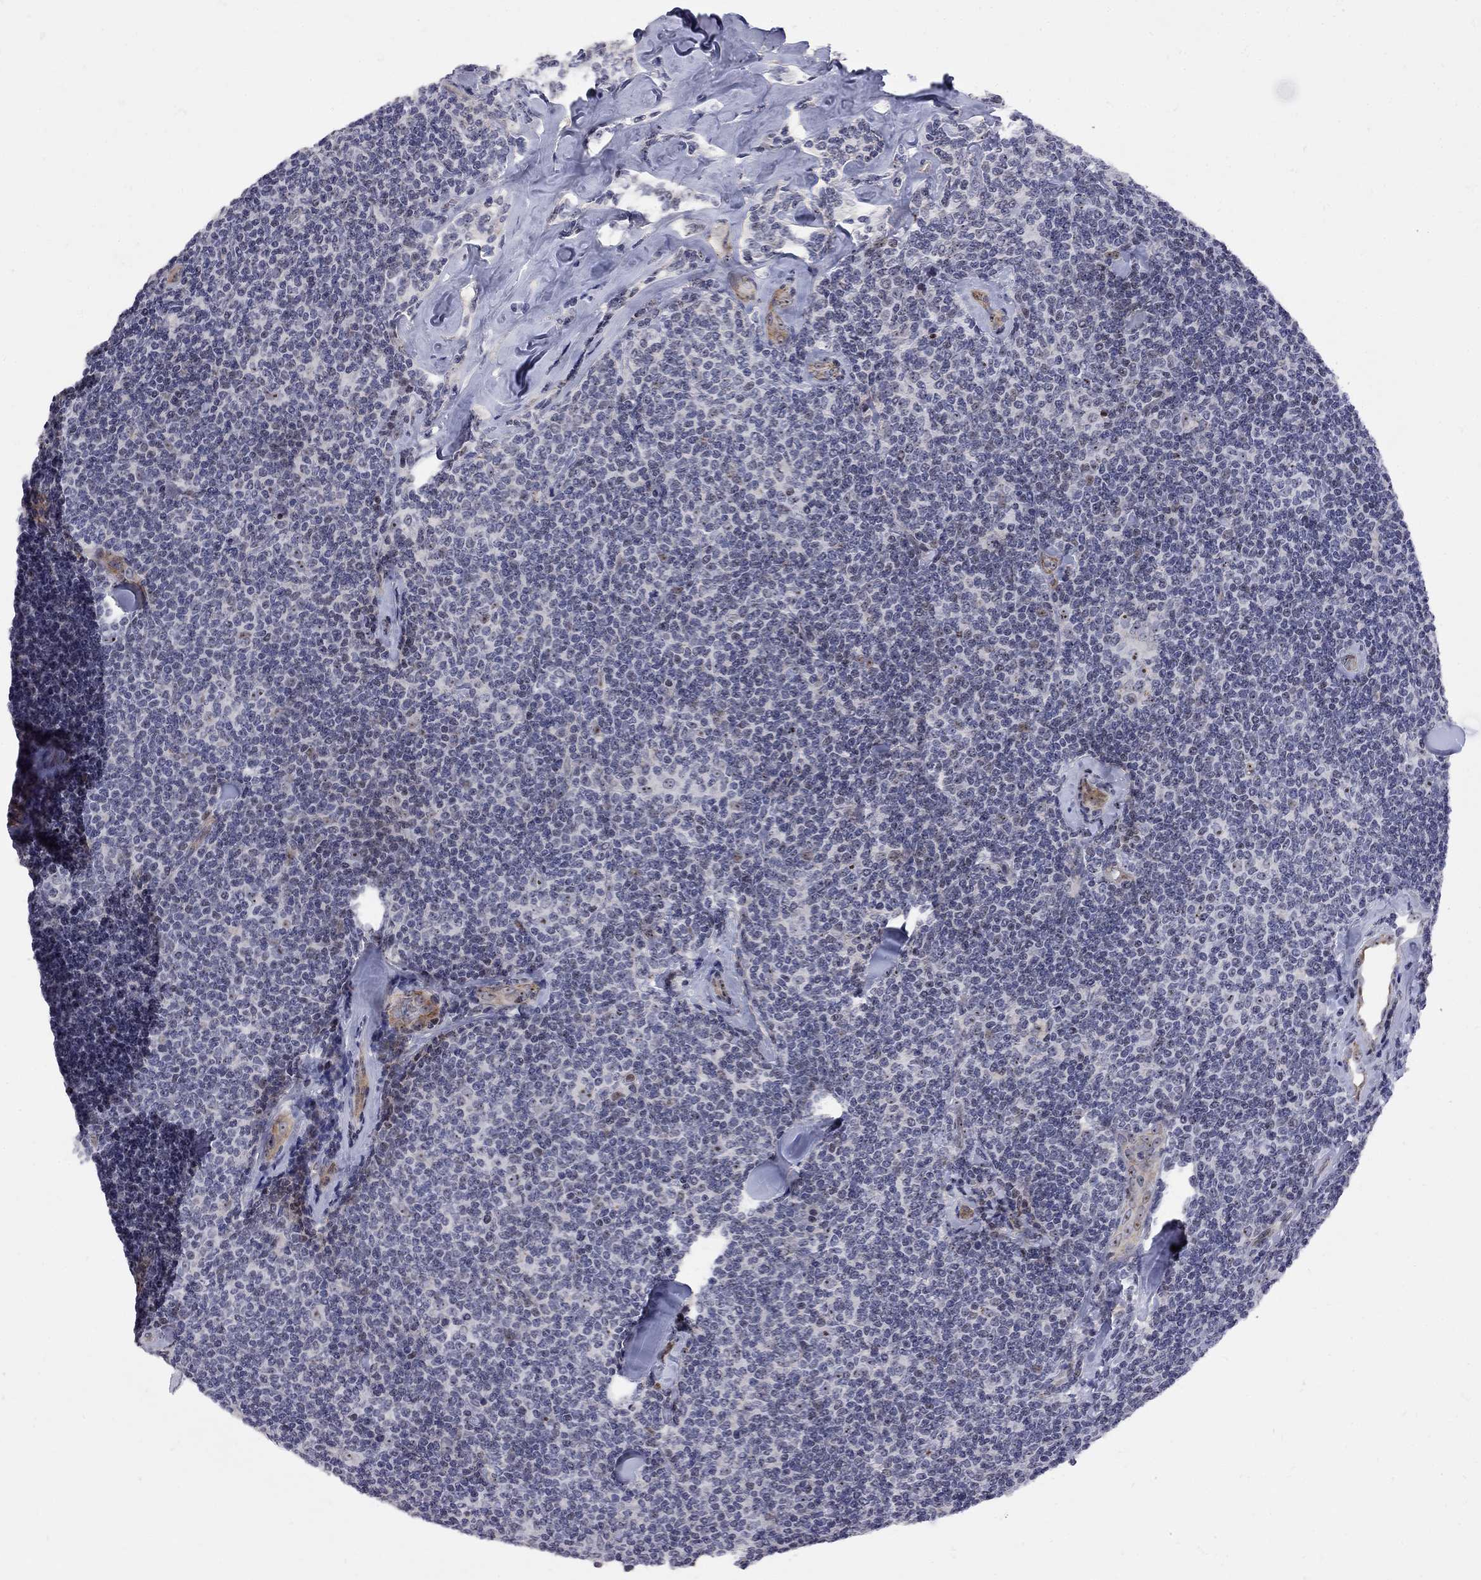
{"staining": {"intensity": "moderate", "quantity": "<25%", "location": "nuclear"}, "tissue": "lymphoma", "cell_type": "Tumor cells", "image_type": "cancer", "snomed": [{"axis": "morphology", "description": "Malignant lymphoma, non-Hodgkin's type, Low grade"}, {"axis": "topography", "description": "Lymph node"}], "caption": "This photomicrograph exhibits low-grade malignant lymphoma, non-Hodgkin's type stained with immunohistochemistry (IHC) to label a protein in brown. The nuclear of tumor cells show moderate positivity for the protein. Nuclei are counter-stained blue.", "gene": "DHX33", "patient": {"sex": "female", "age": 56}}